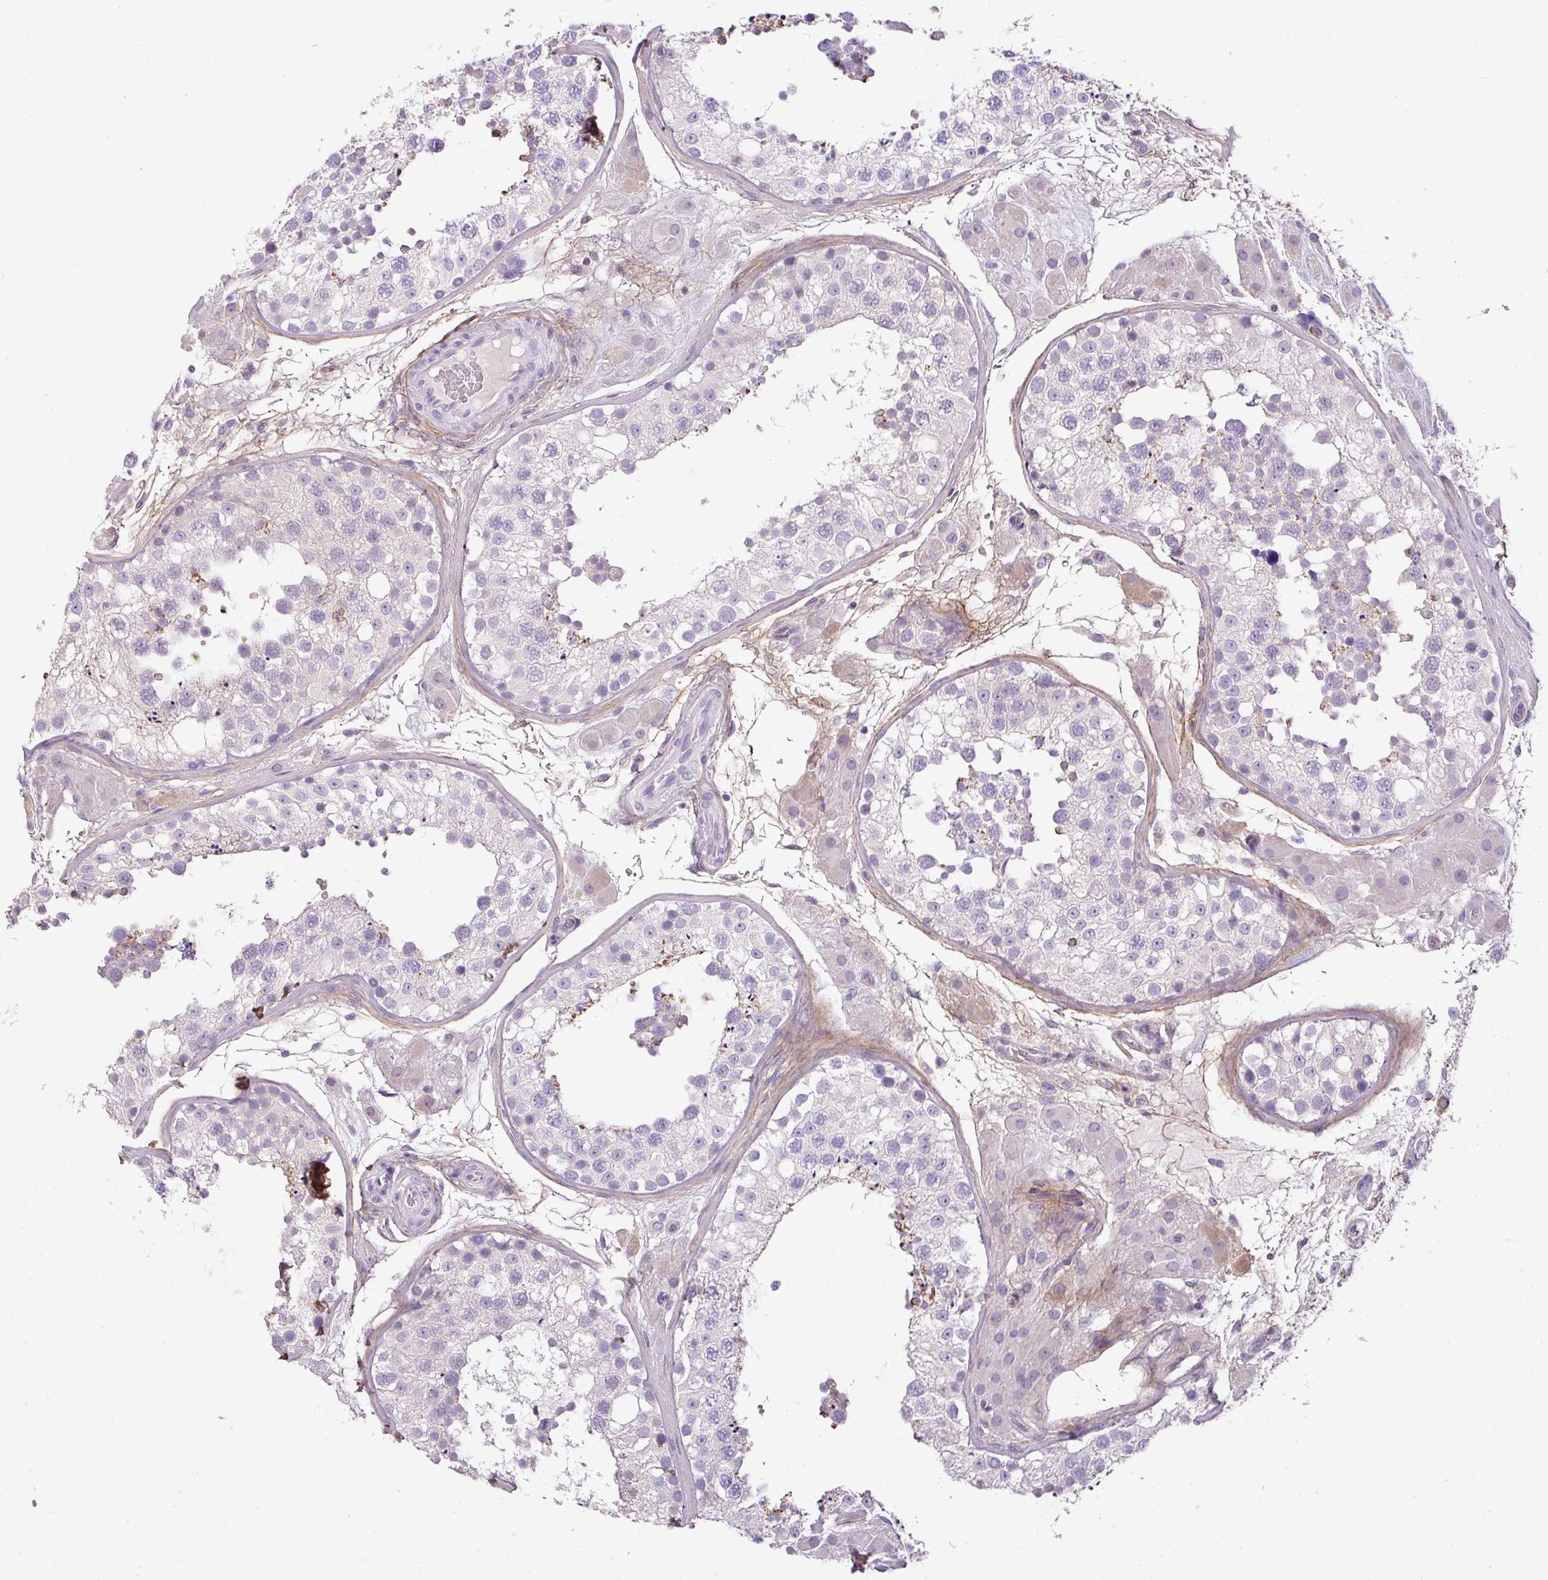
{"staining": {"intensity": "negative", "quantity": "none", "location": "none"}, "tissue": "testis", "cell_type": "Cells in seminiferous ducts", "image_type": "normal", "snomed": [{"axis": "morphology", "description": "Normal tissue, NOS"}, {"axis": "topography", "description": "Testis"}], "caption": "Protein analysis of unremarkable testis exhibits no significant staining in cells in seminiferous ducts. Brightfield microscopy of IHC stained with DAB (brown) and hematoxylin (blue), captured at high magnification.", "gene": "PARD6G", "patient": {"sex": "male", "age": 26}}